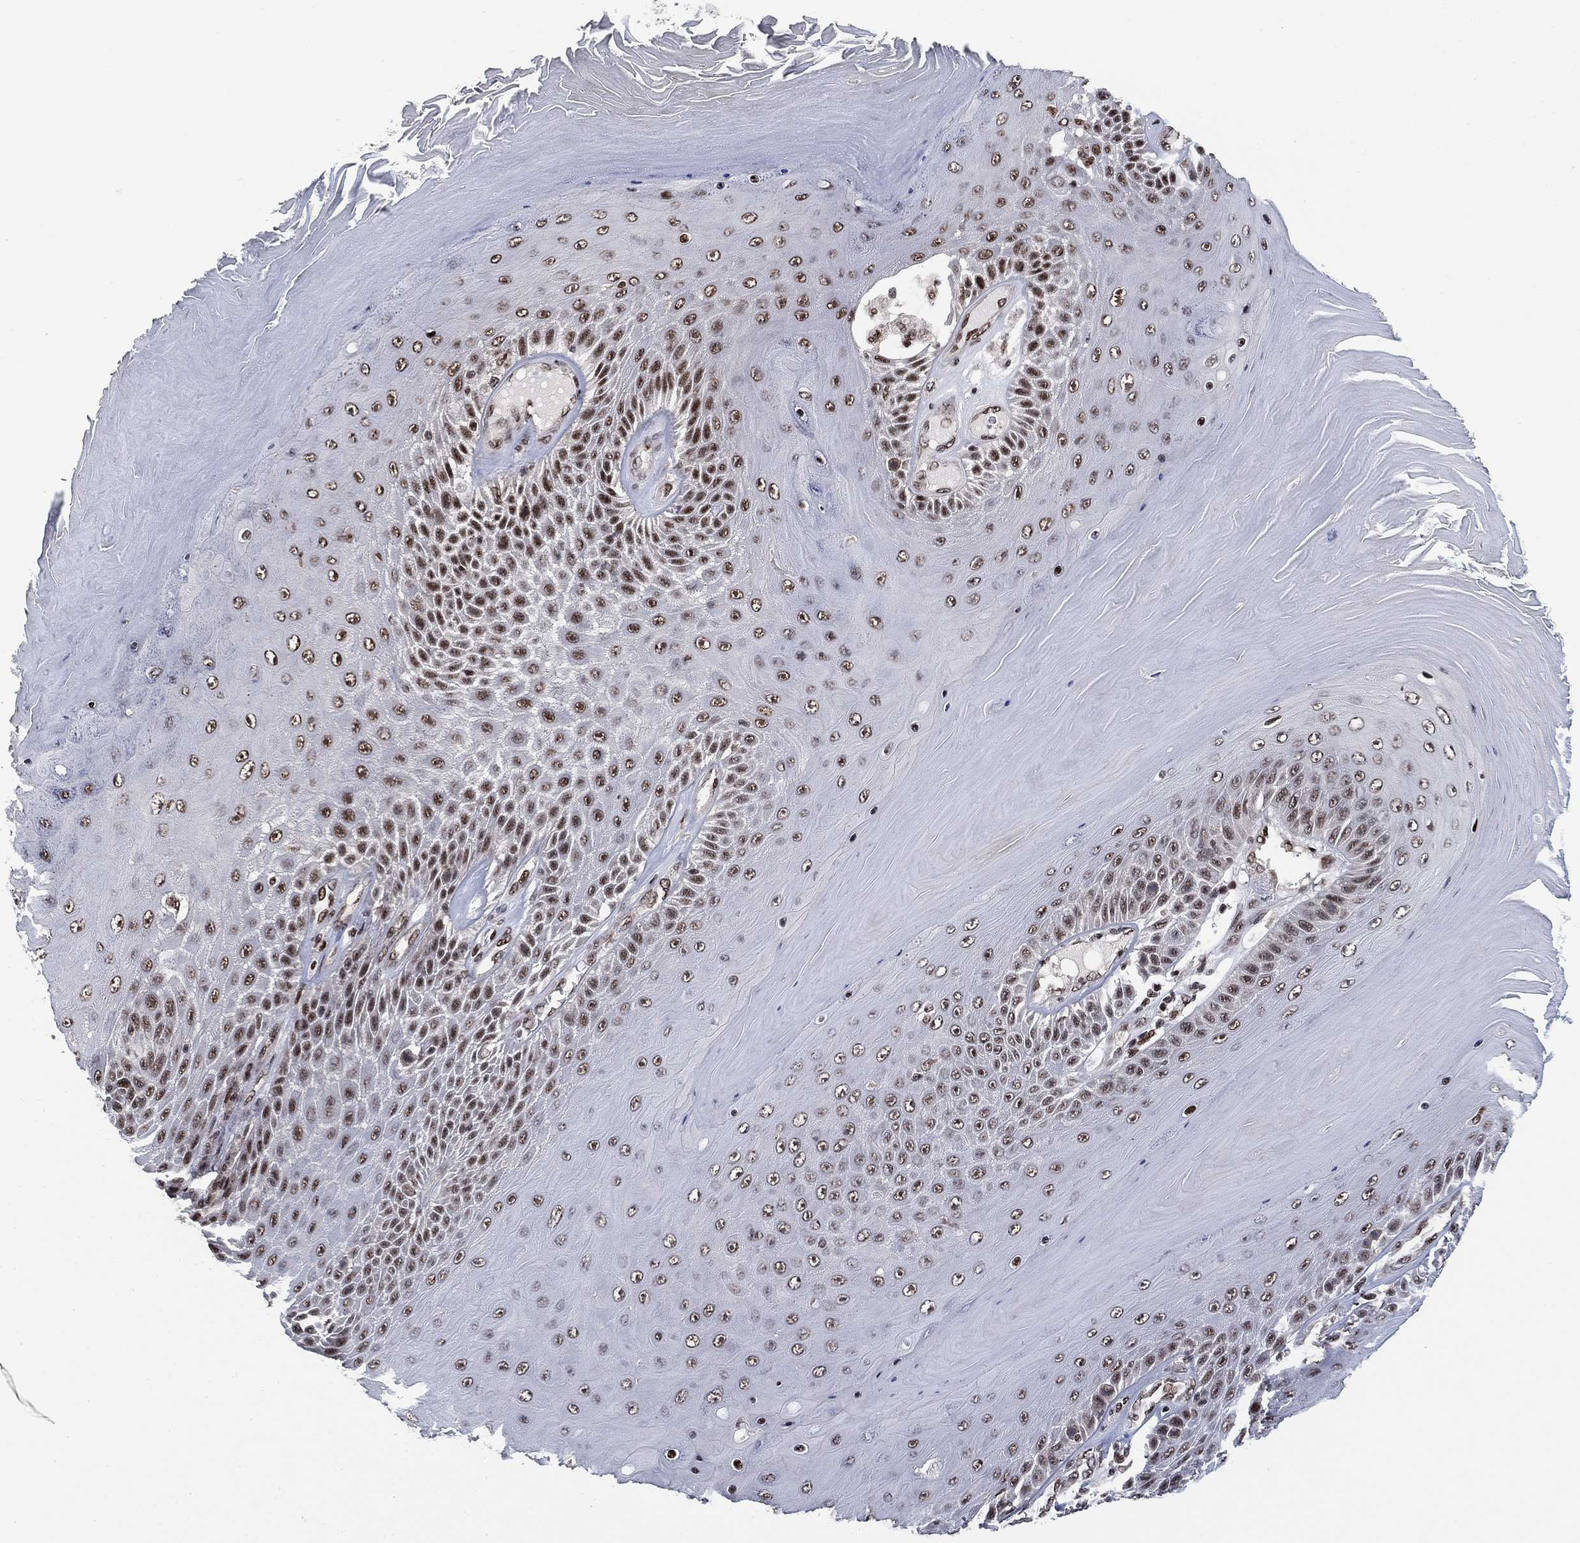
{"staining": {"intensity": "strong", "quantity": "25%-75%", "location": "nuclear"}, "tissue": "skin cancer", "cell_type": "Tumor cells", "image_type": "cancer", "snomed": [{"axis": "morphology", "description": "Squamous cell carcinoma, NOS"}, {"axis": "topography", "description": "Skin"}], "caption": "IHC of squamous cell carcinoma (skin) displays high levels of strong nuclear staining in approximately 25%-75% of tumor cells.", "gene": "ZSCAN30", "patient": {"sex": "male", "age": 62}}